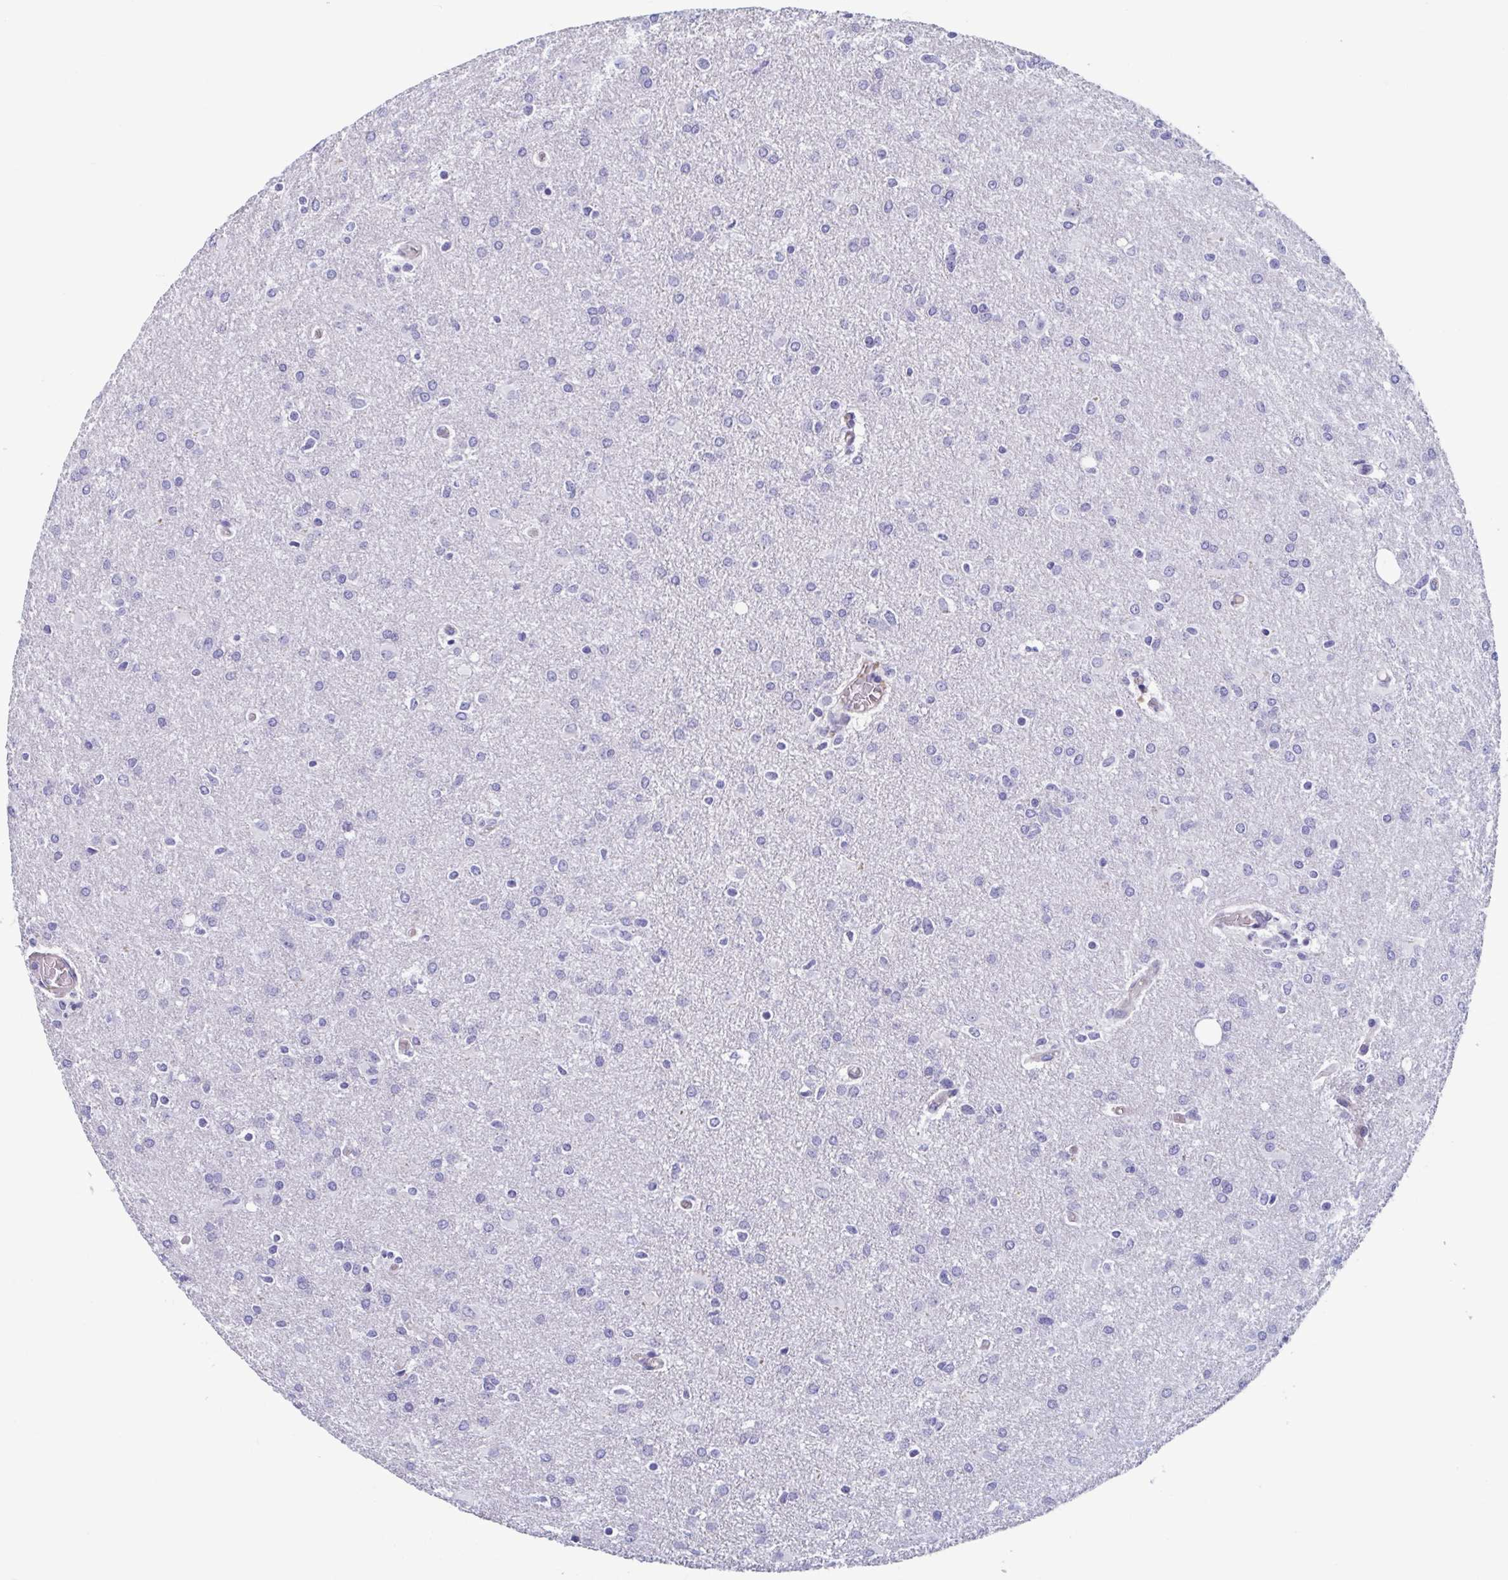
{"staining": {"intensity": "negative", "quantity": "none", "location": "none"}, "tissue": "glioma", "cell_type": "Tumor cells", "image_type": "cancer", "snomed": [{"axis": "morphology", "description": "Glioma, malignant, High grade"}, {"axis": "topography", "description": "Brain"}], "caption": "This is an immunohistochemistry image of human high-grade glioma (malignant). There is no positivity in tumor cells.", "gene": "MORC4", "patient": {"sex": "male", "age": 68}}